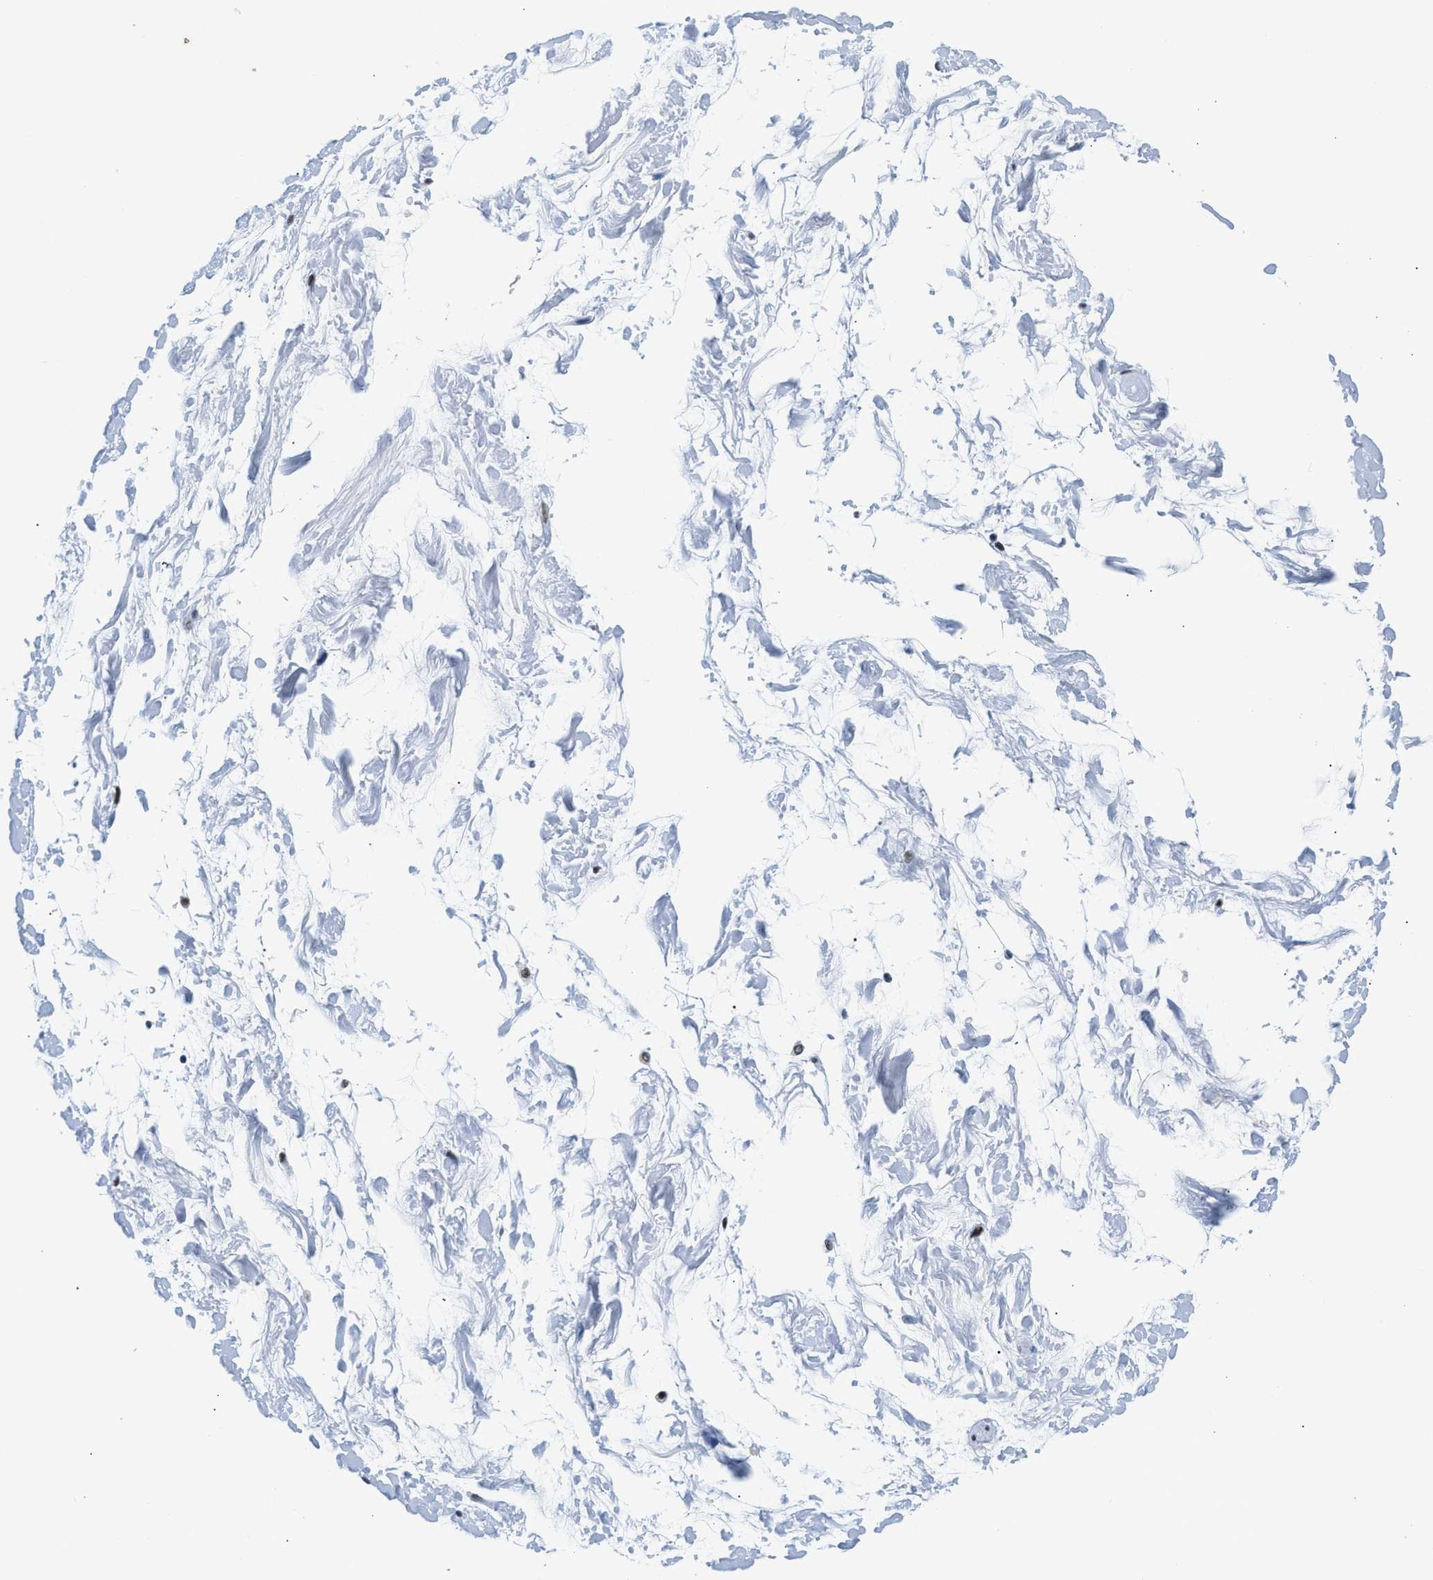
{"staining": {"intensity": "negative", "quantity": "none", "location": "none"}, "tissue": "adipose tissue", "cell_type": "Adipocytes", "image_type": "normal", "snomed": [{"axis": "morphology", "description": "Normal tissue, NOS"}, {"axis": "topography", "description": "Soft tissue"}], "caption": "High power microscopy micrograph of an IHC photomicrograph of normal adipose tissue, revealing no significant staining in adipocytes. (Stains: DAB IHC with hematoxylin counter stain, Microscopy: brightfield microscopy at high magnification).", "gene": "RAD50", "patient": {"sex": "male", "age": 72}}